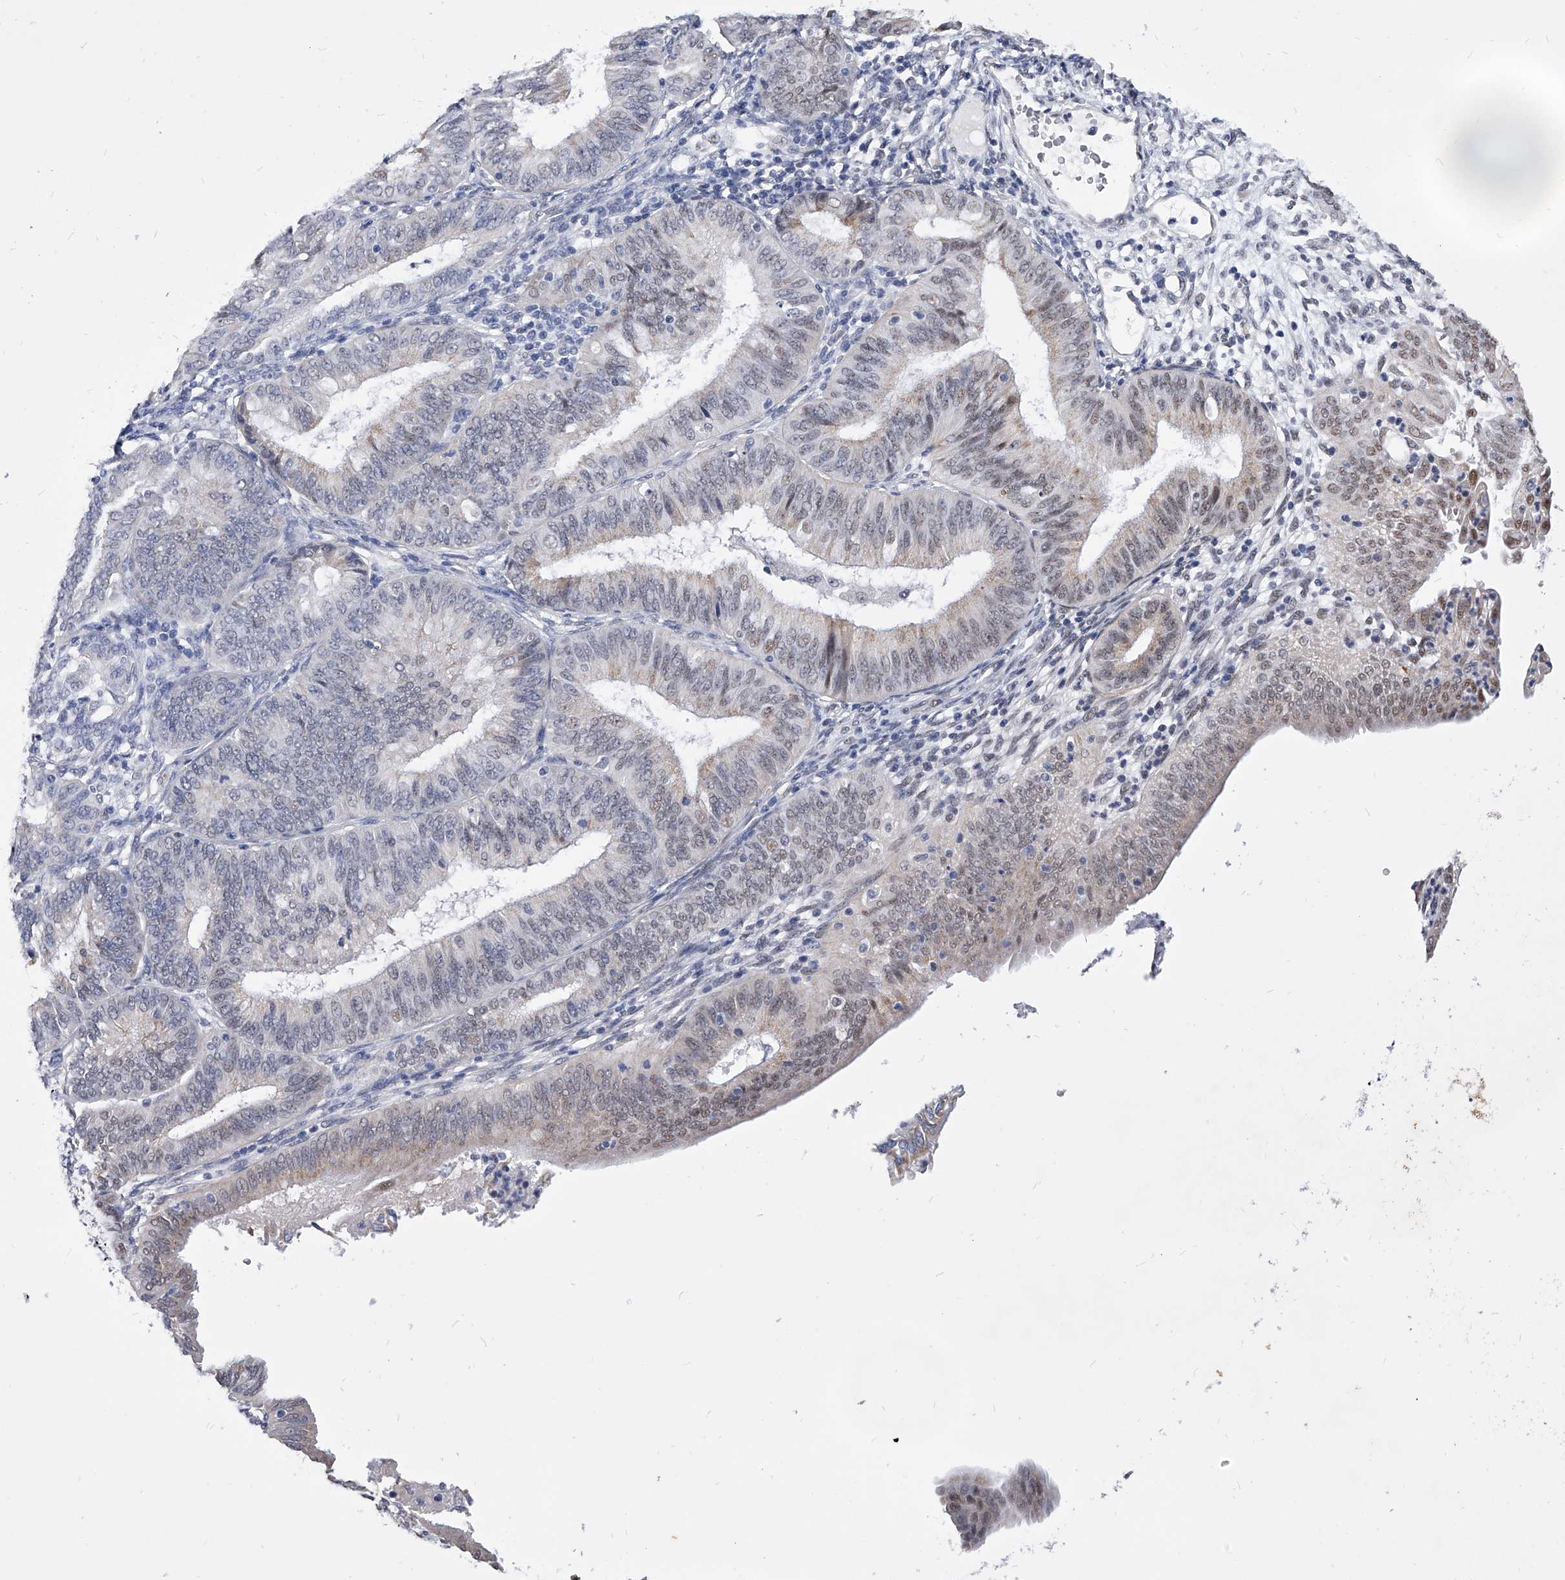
{"staining": {"intensity": "weak", "quantity": "25%-75%", "location": "nuclear"}, "tissue": "endometrial cancer", "cell_type": "Tumor cells", "image_type": "cancer", "snomed": [{"axis": "morphology", "description": "Adenocarcinoma, NOS"}, {"axis": "topography", "description": "Endometrium"}], "caption": "A photomicrograph of human endometrial cancer (adenocarcinoma) stained for a protein displays weak nuclear brown staining in tumor cells.", "gene": "ZNF529", "patient": {"sex": "female", "age": 51}}